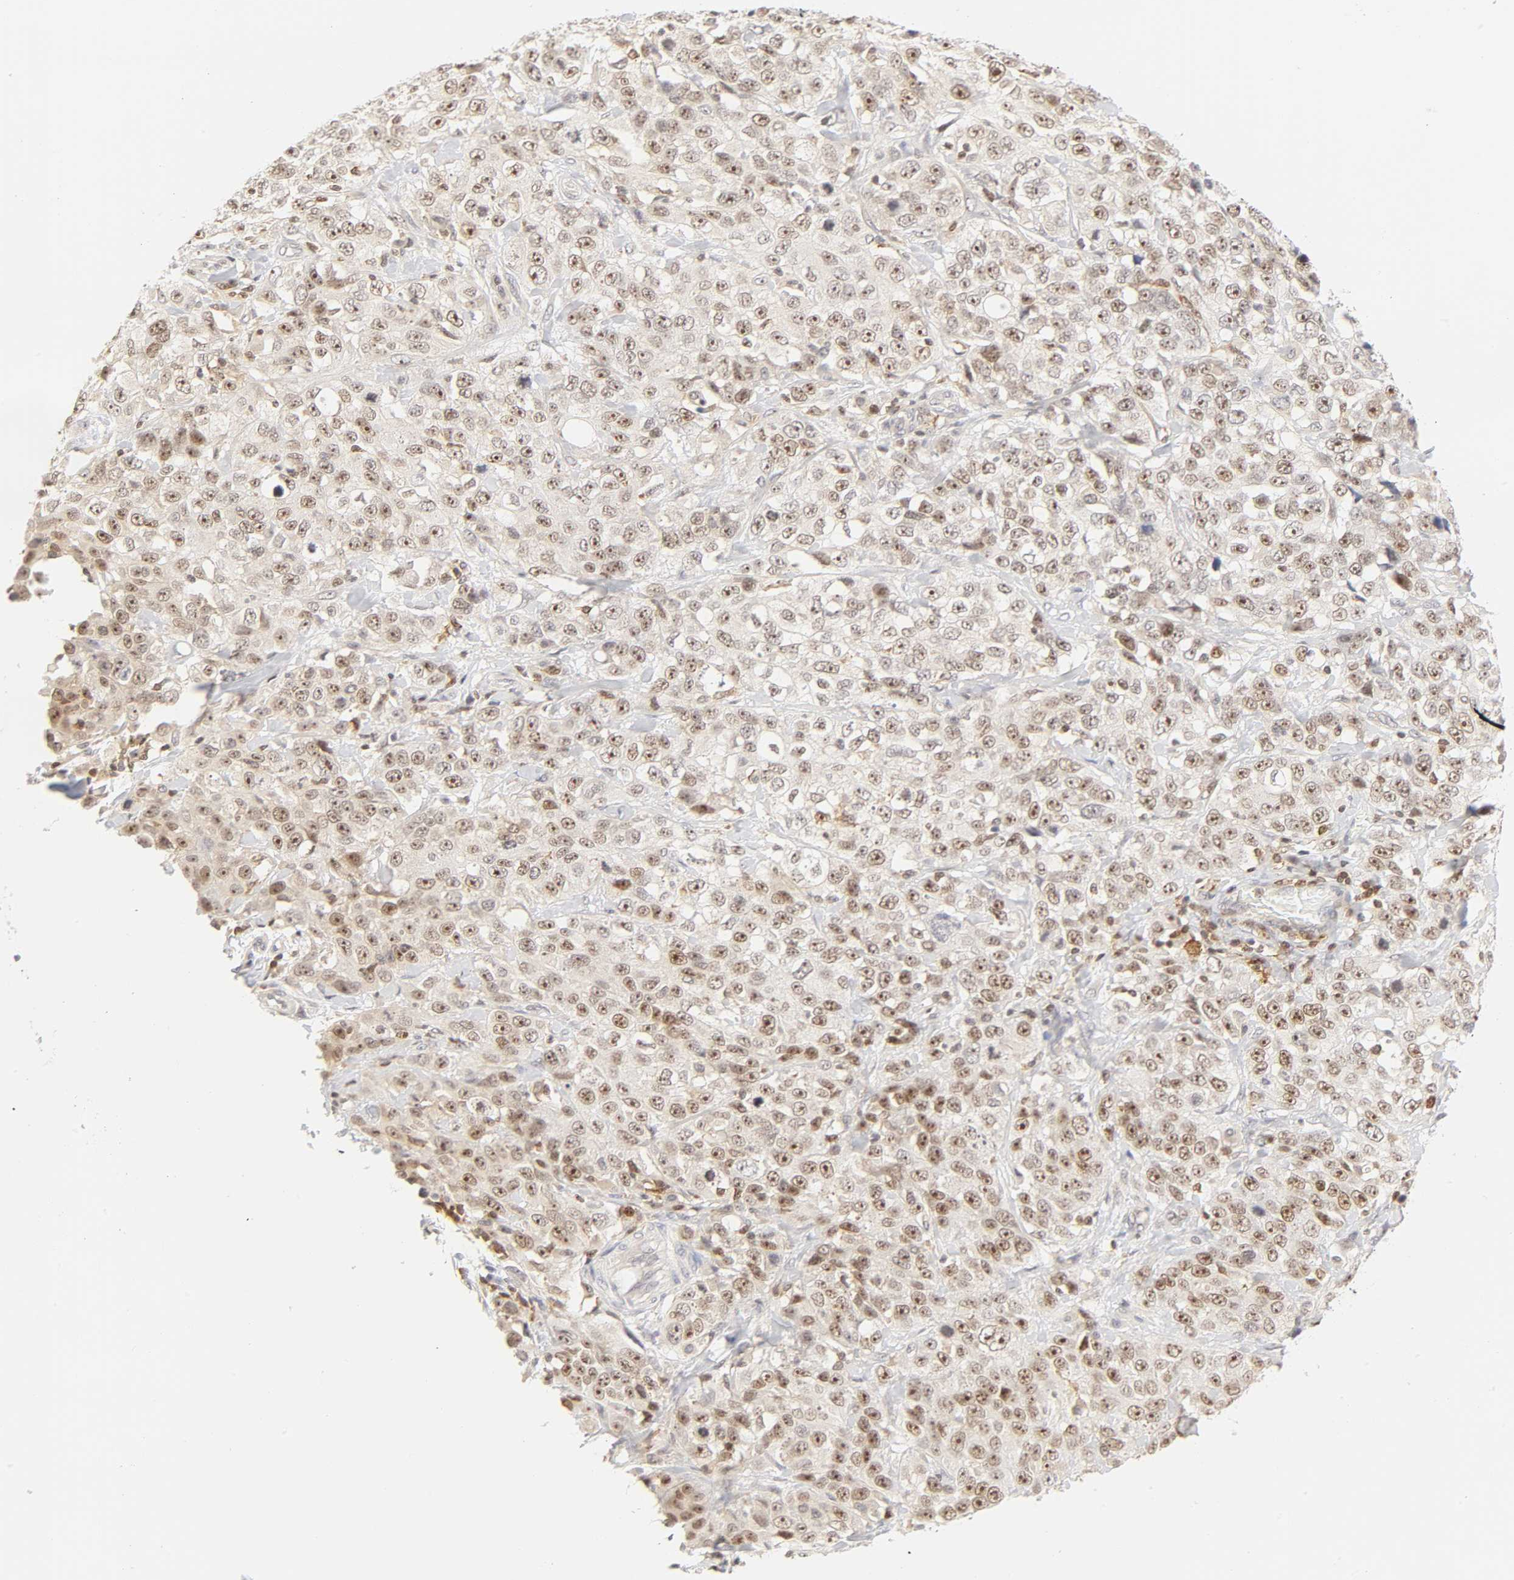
{"staining": {"intensity": "moderate", "quantity": "25%-75%", "location": "cytoplasmic/membranous,nuclear"}, "tissue": "stomach cancer", "cell_type": "Tumor cells", "image_type": "cancer", "snomed": [{"axis": "morphology", "description": "Normal tissue, NOS"}, {"axis": "morphology", "description": "Adenocarcinoma, NOS"}, {"axis": "topography", "description": "Stomach"}], "caption": "IHC (DAB (3,3'-diaminobenzidine)) staining of stomach cancer exhibits moderate cytoplasmic/membranous and nuclear protein staining in about 25%-75% of tumor cells.", "gene": "KIF2A", "patient": {"sex": "male", "age": 48}}